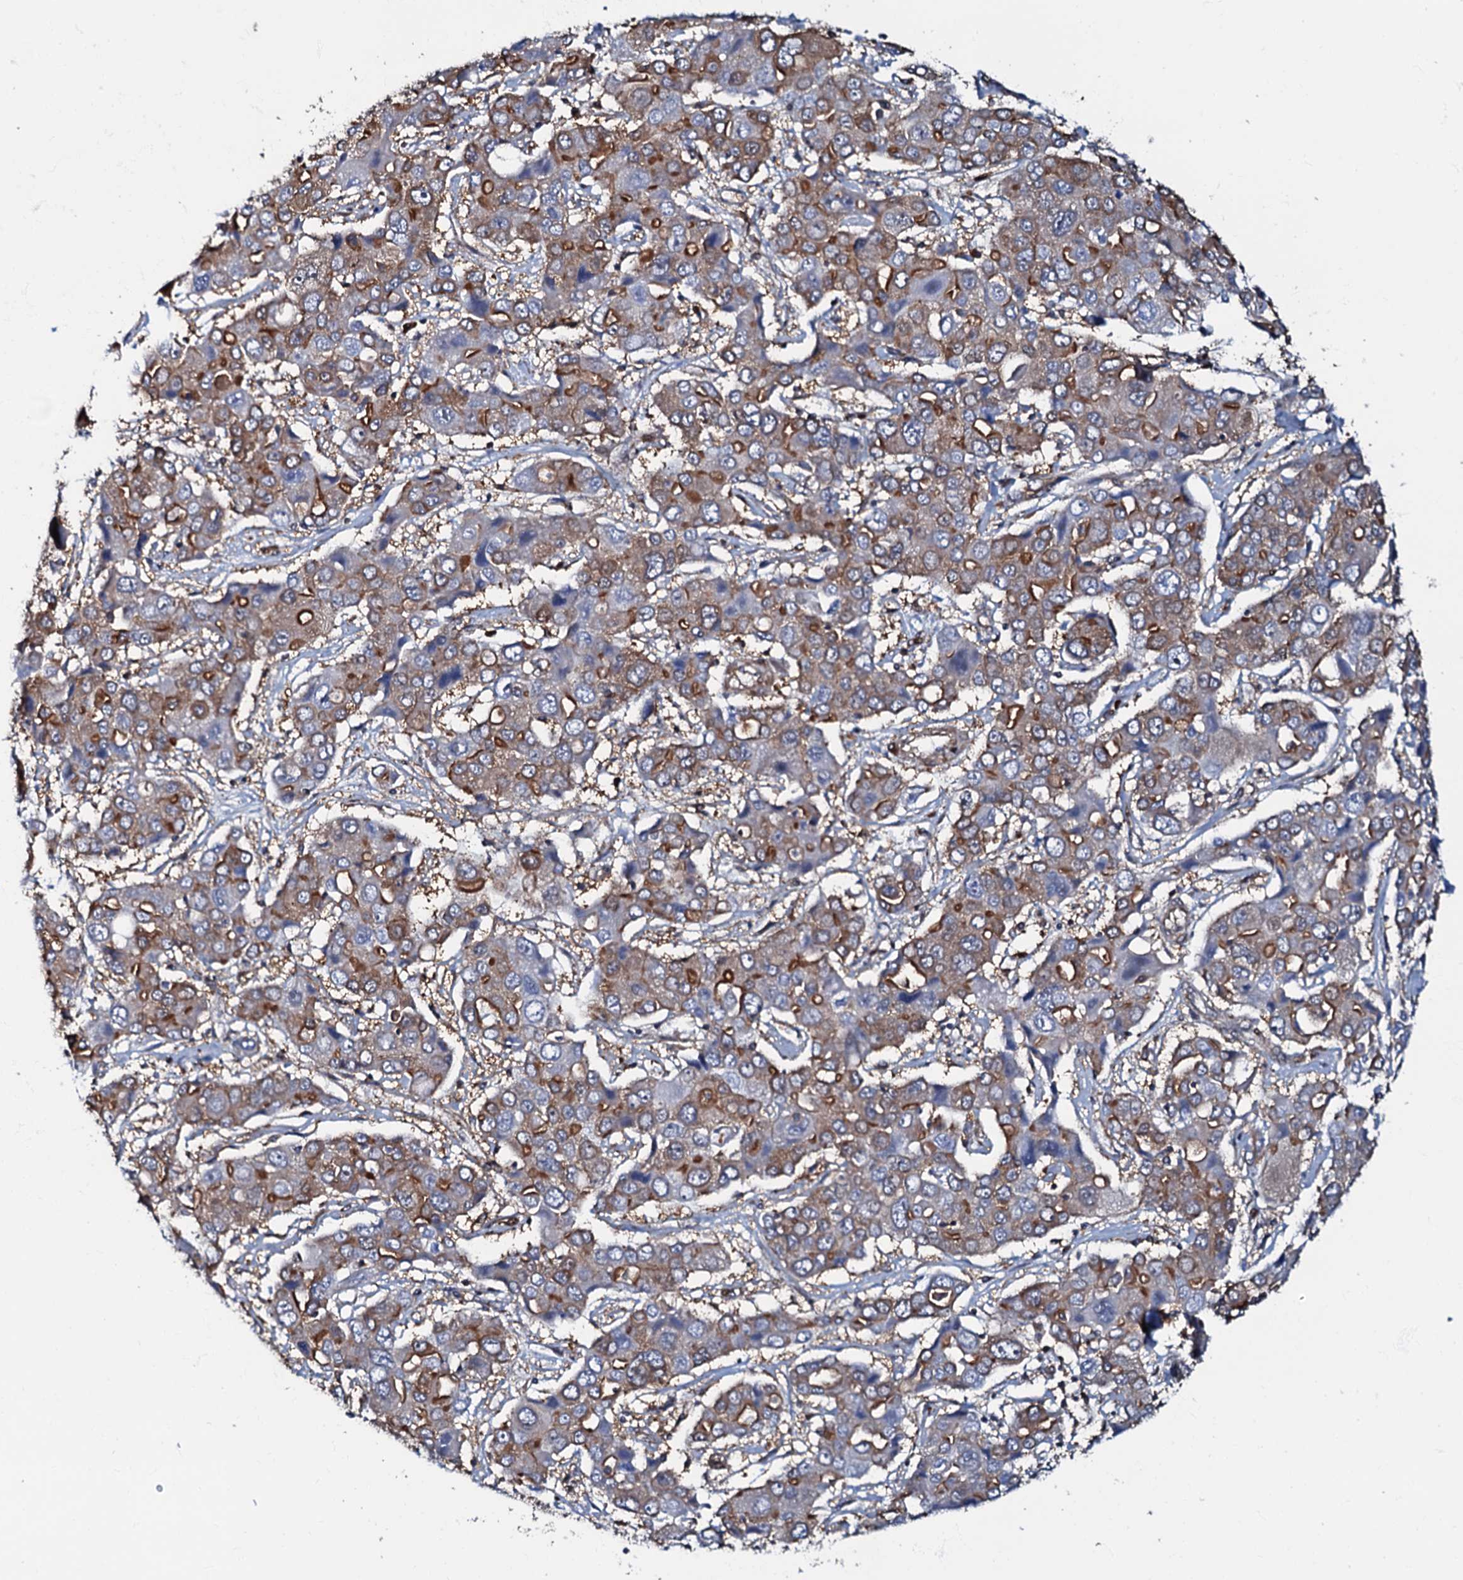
{"staining": {"intensity": "strong", "quantity": "25%-75%", "location": "cytoplasmic/membranous"}, "tissue": "liver cancer", "cell_type": "Tumor cells", "image_type": "cancer", "snomed": [{"axis": "morphology", "description": "Cholangiocarcinoma"}, {"axis": "topography", "description": "Liver"}], "caption": "Cholangiocarcinoma (liver) stained with a protein marker shows strong staining in tumor cells.", "gene": "OSBP", "patient": {"sex": "male", "age": 67}}